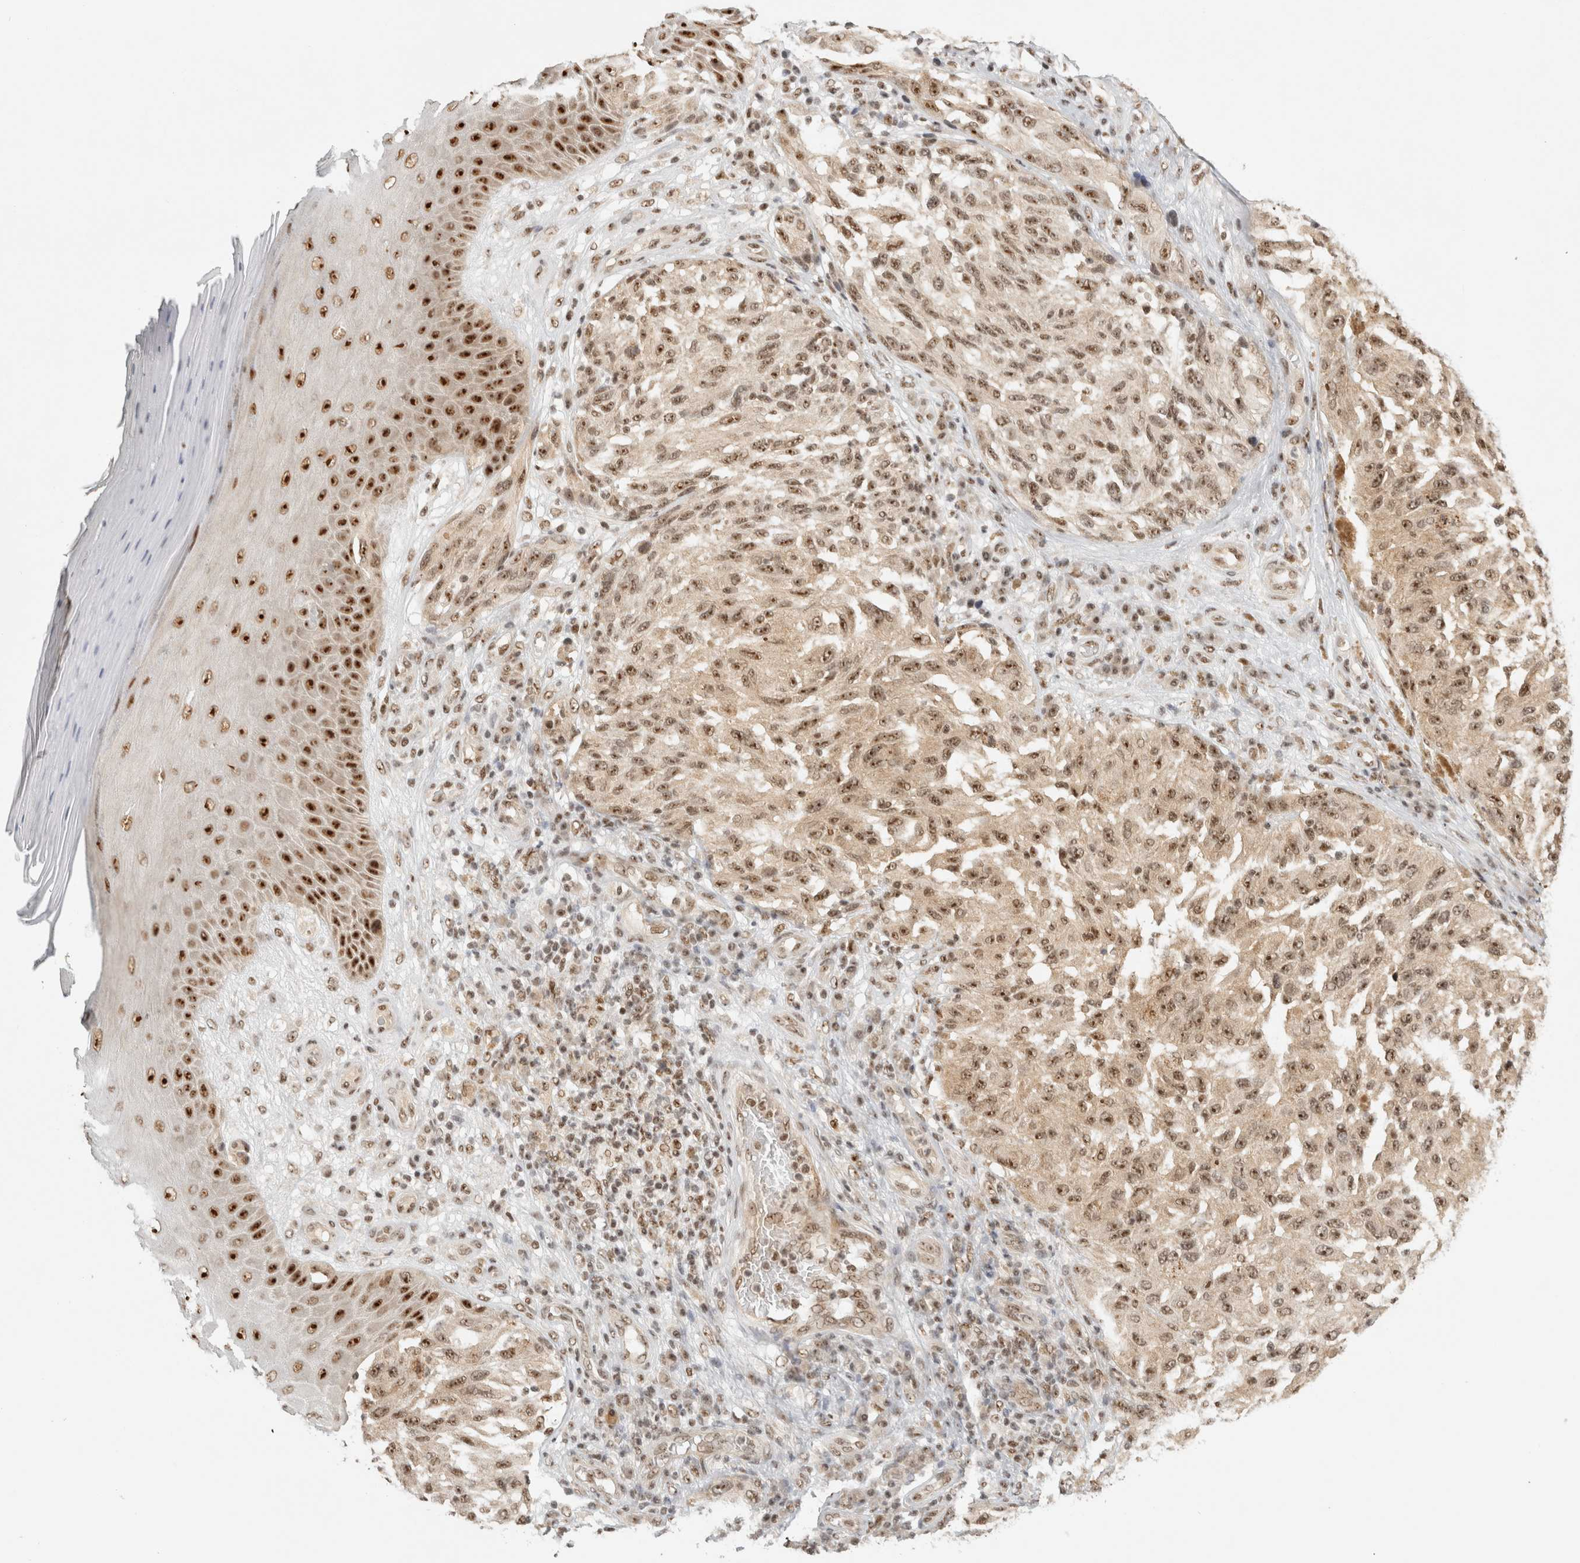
{"staining": {"intensity": "moderate", "quantity": ">75%", "location": "nuclear"}, "tissue": "melanoma", "cell_type": "Tumor cells", "image_type": "cancer", "snomed": [{"axis": "morphology", "description": "Malignant melanoma, NOS"}, {"axis": "topography", "description": "Skin"}], "caption": "Protein expression by immunohistochemistry displays moderate nuclear positivity in about >75% of tumor cells in melanoma. Using DAB (brown) and hematoxylin (blue) stains, captured at high magnification using brightfield microscopy.", "gene": "EBNA1BP2", "patient": {"sex": "female", "age": 73}}